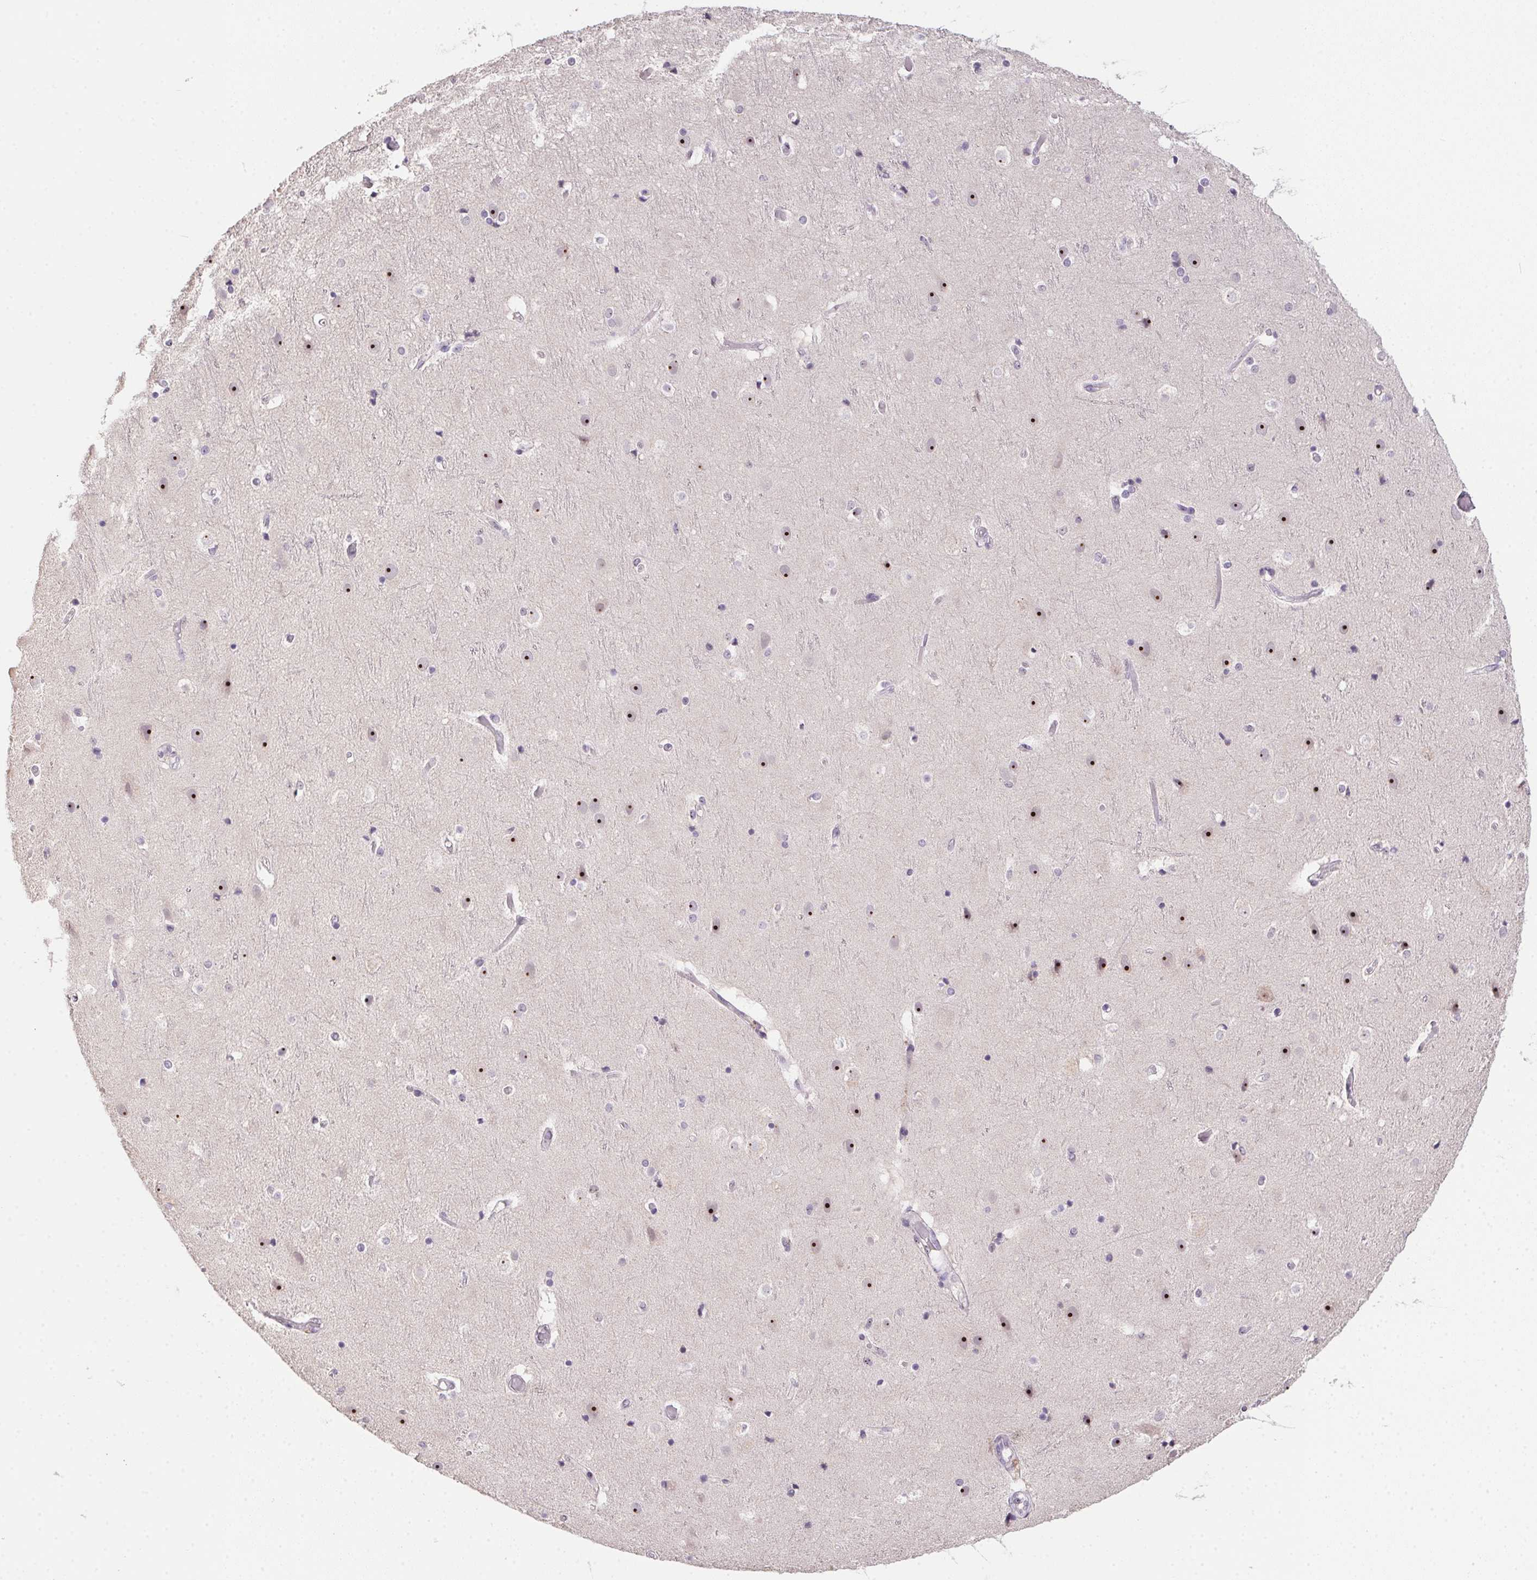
{"staining": {"intensity": "negative", "quantity": "none", "location": "none"}, "tissue": "cerebral cortex", "cell_type": "Endothelial cells", "image_type": "normal", "snomed": [{"axis": "morphology", "description": "Normal tissue, NOS"}, {"axis": "topography", "description": "Cerebral cortex"}], "caption": "Immunohistochemistry (IHC) histopathology image of benign cerebral cortex: cerebral cortex stained with DAB shows no significant protein positivity in endothelial cells.", "gene": "BATF2", "patient": {"sex": "female", "age": 52}}